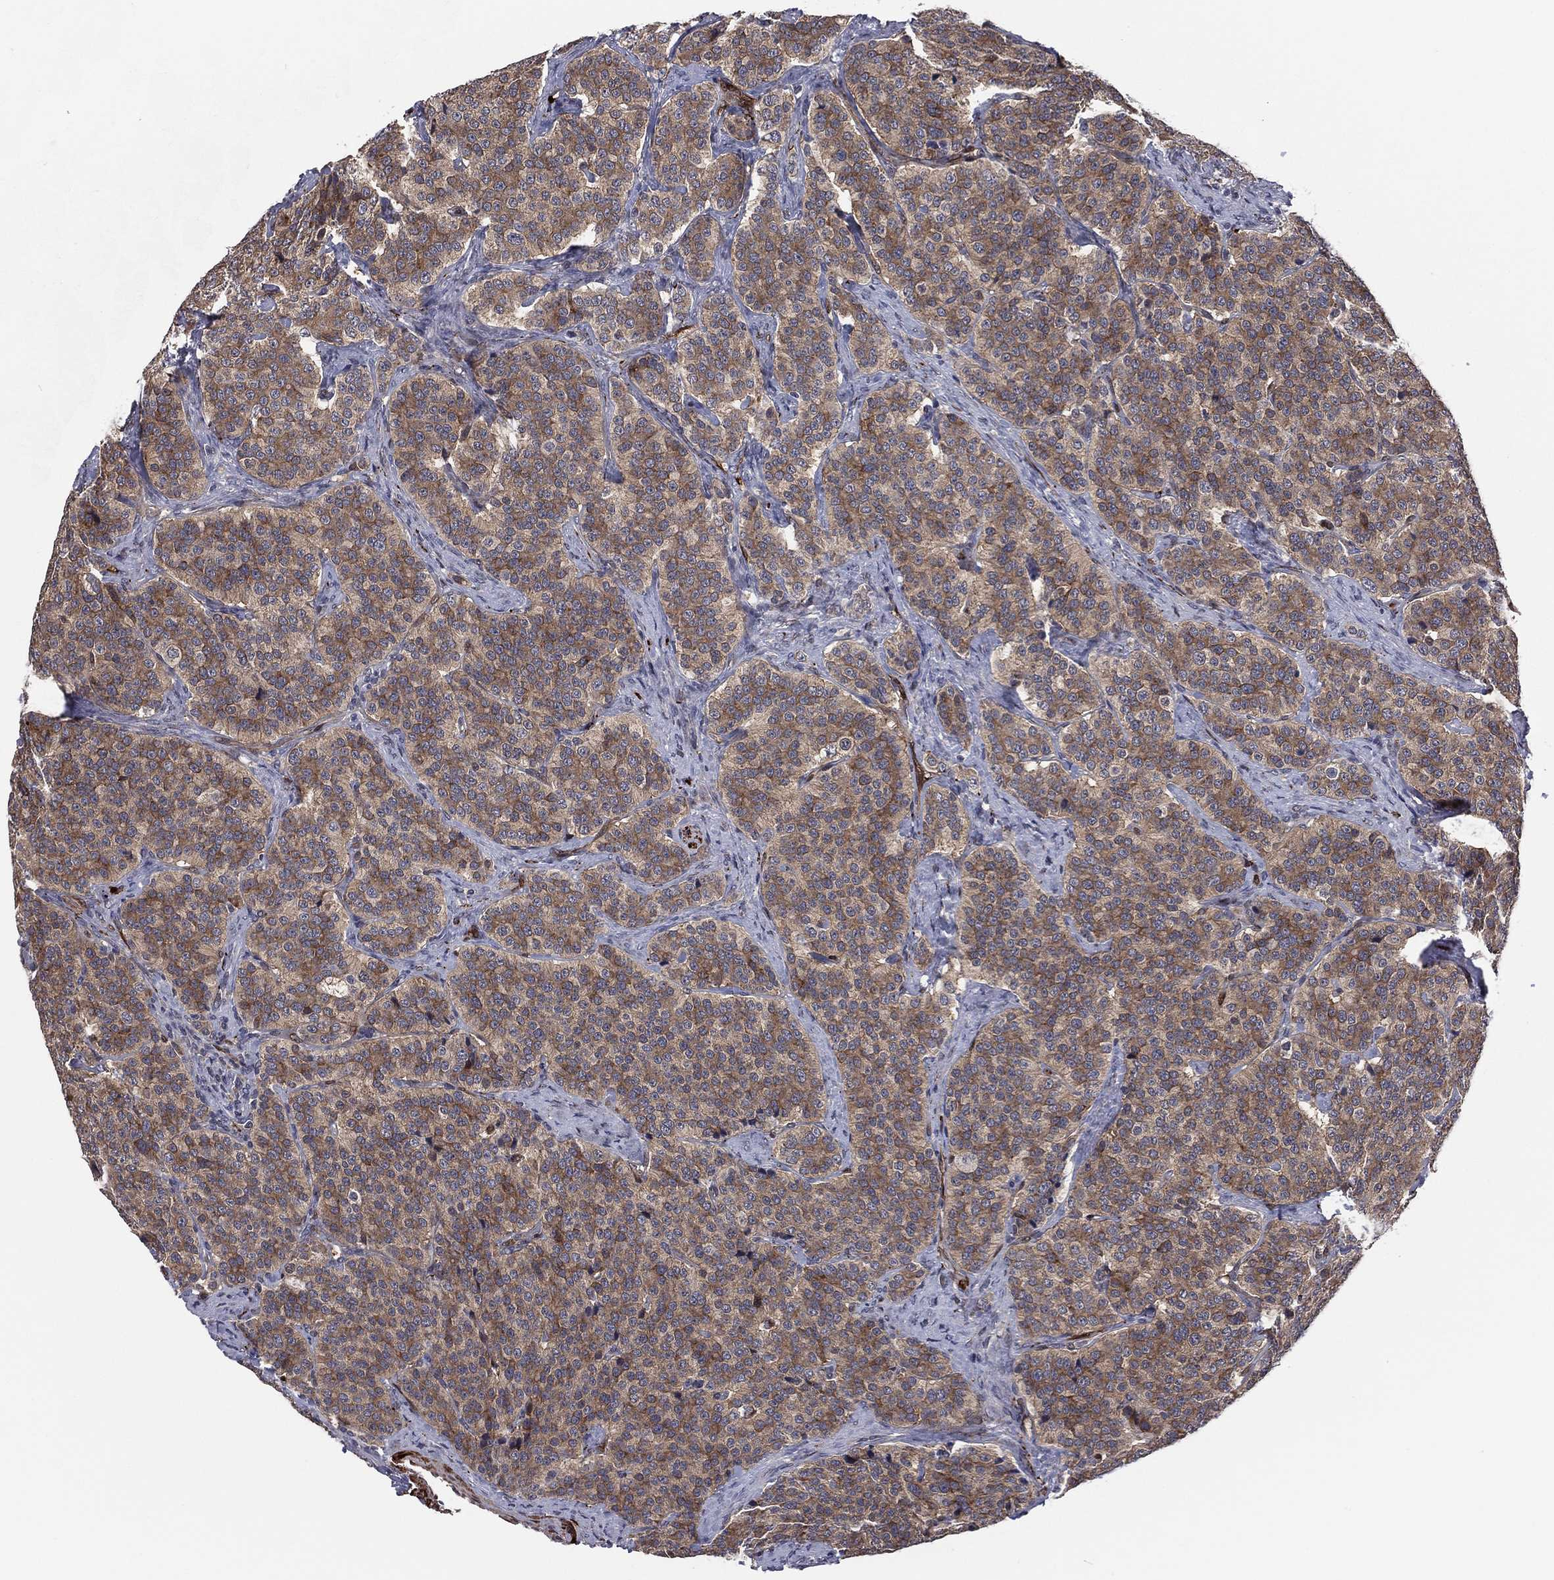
{"staining": {"intensity": "moderate", "quantity": "25%-75%", "location": "cytoplasmic/membranous"}, "tissue": "carcinoid", "cell_type": "Tumor cells", "image_type": "cancer", "snomed": [{"axis": "morphology", "description": "Carcinoid, malignant, NOS"}, {"axis": "topography", "description": "Small intestine"}], "caption": "Moderate cytoplasmic/membranous protein expression is present in about 25%-75% of tumor cells in carcinoid. (DAB (3,3'-diaminobenzidine) IHC with brightfield microscopy, high magnification).", "gene": "SNCG", "patient": {"sex": "female", "age": 58}}